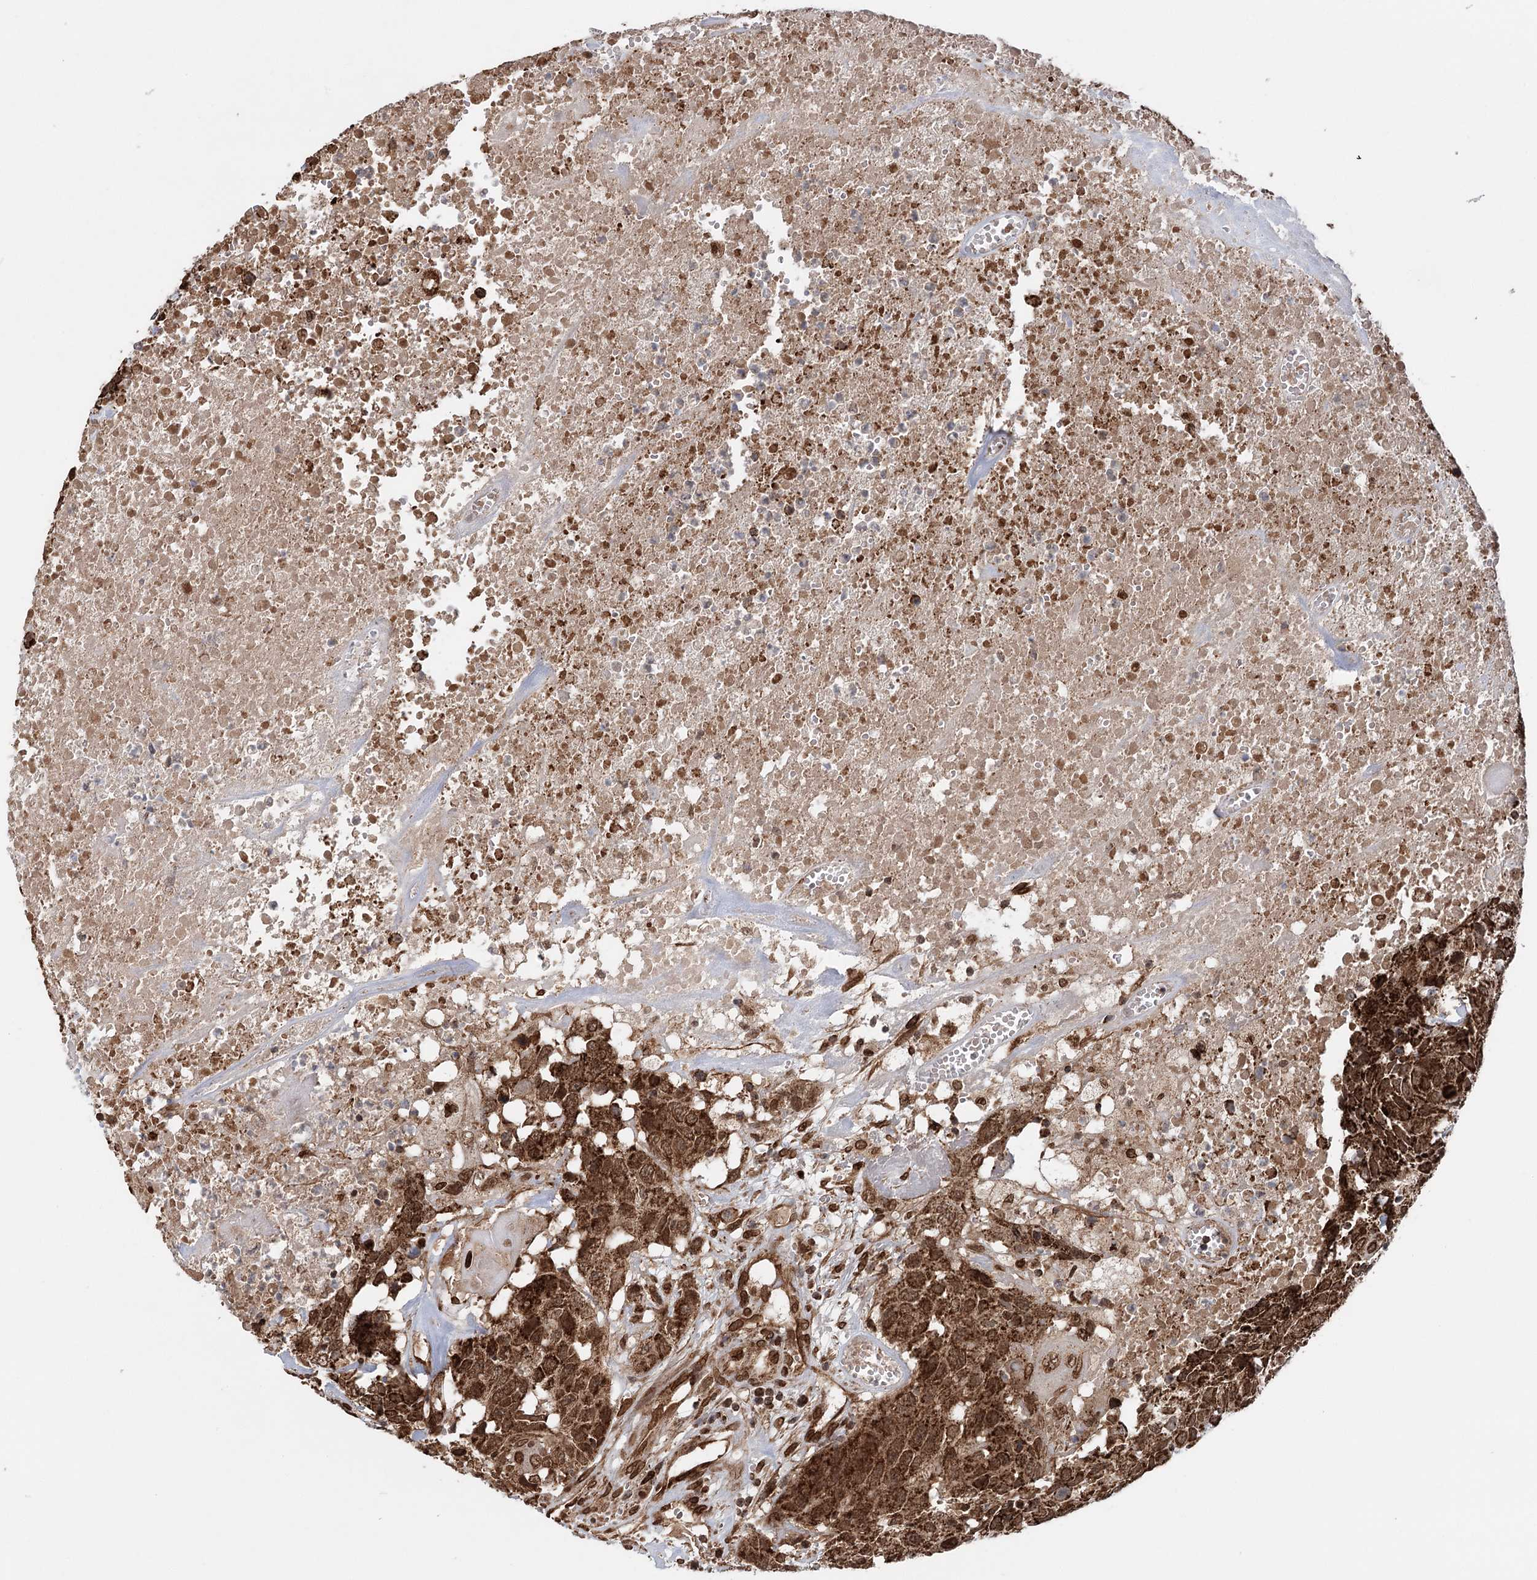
{"staining": {"intensity": "strong", "quantity": ">75%", "location": "cytoplasmic/membranous"}, "tissue": "head and neck cancer", "cell_type": "Tumor cells", "image_type": "cancer", "snomed": [{"axis": "morphology", "description": "Squamous cell carcinoma, NOS"}, {"axis": "topography", "description": "Head-Neck"}], "caption": "Tumor cells display strong cytoplasmic/membranous staining in approximately >75% of cells in head and neck cancer (squamous cell carcinoma).", "gene": "BCKDHA", "patient": {"sex": "male", "age": 66}}